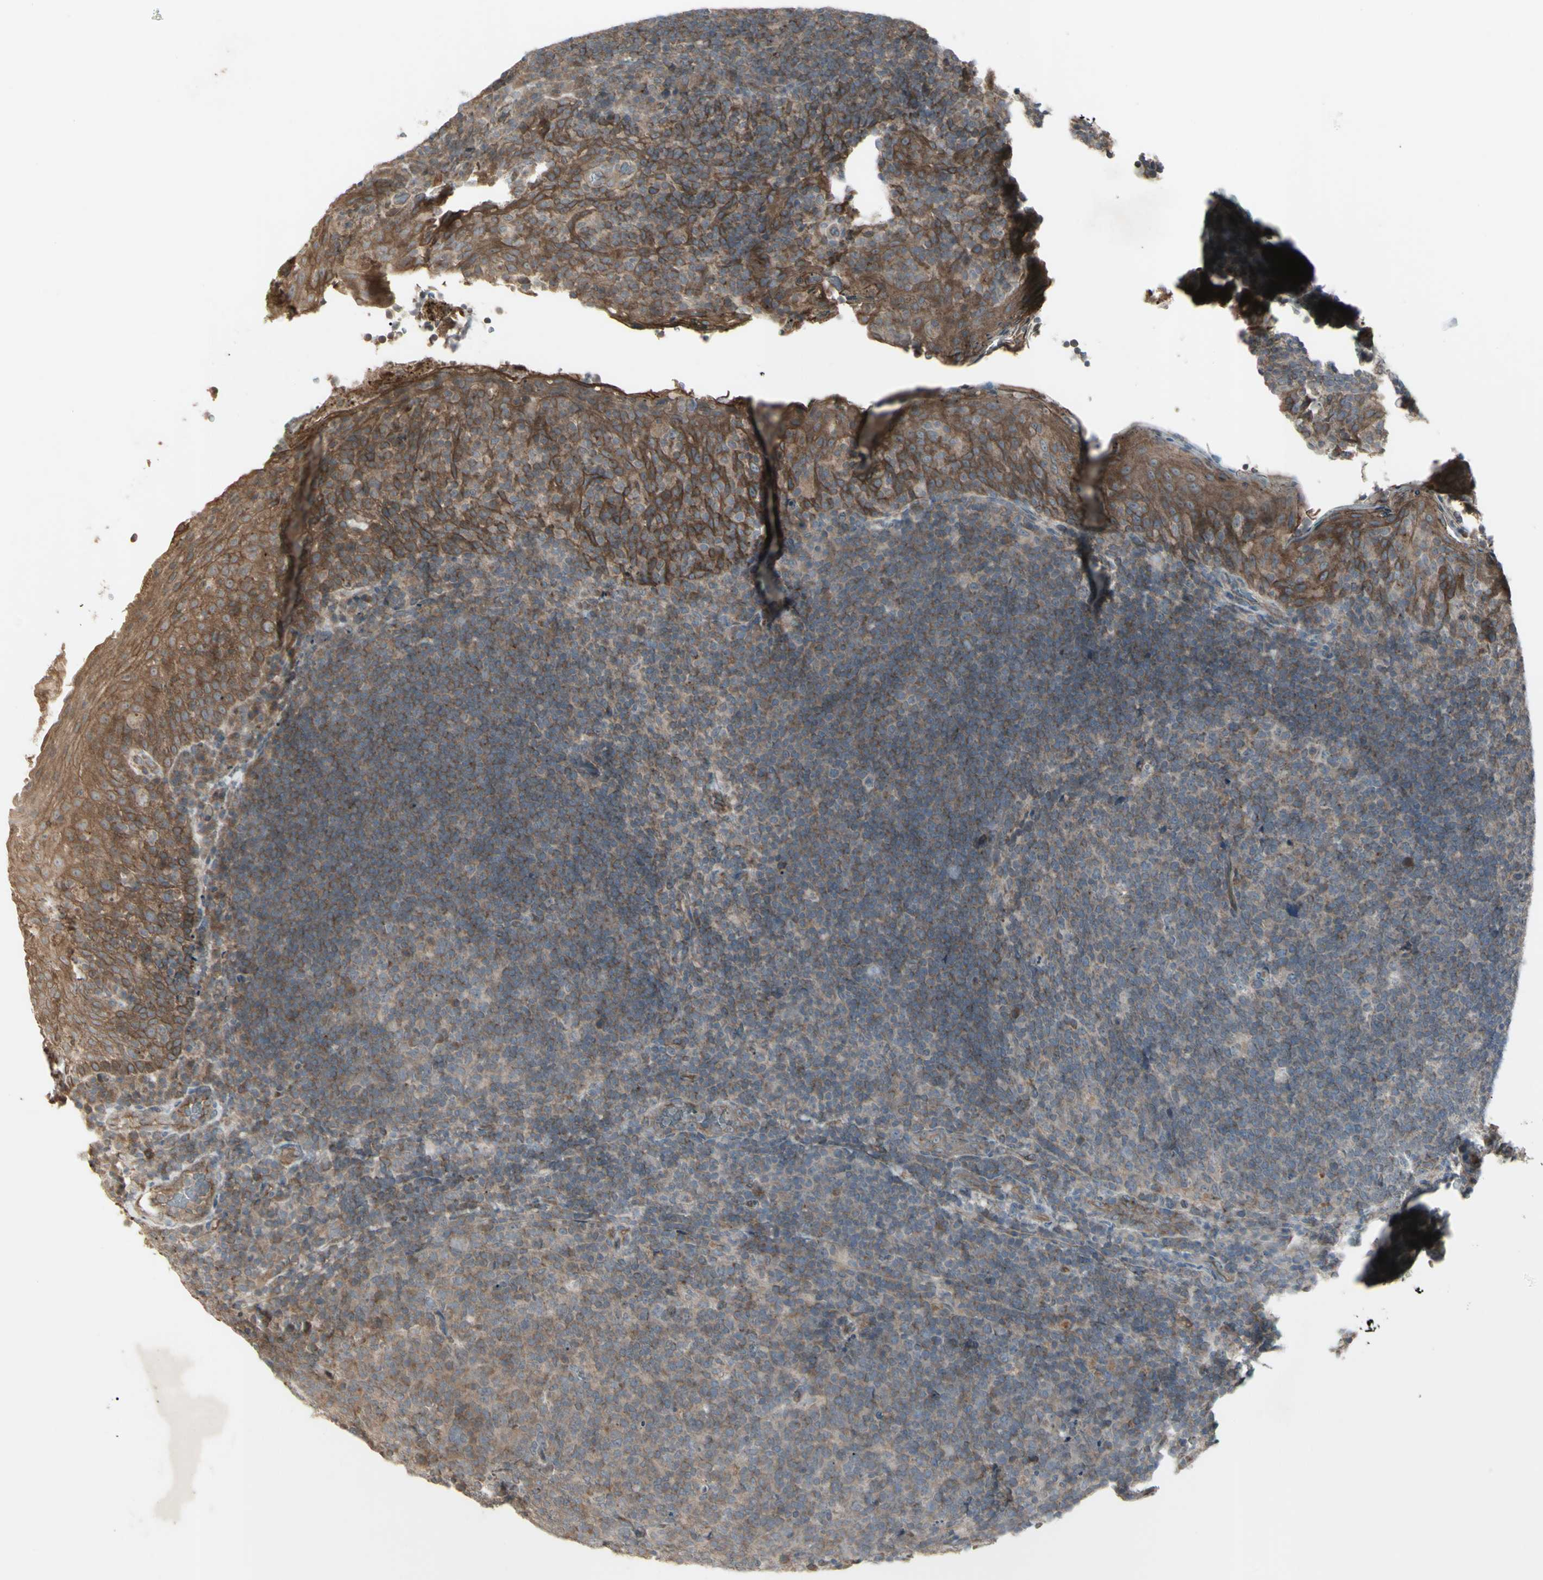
{"staining": {"intensity": "weak", "quantity": ">75%", "location": "cytoplasmic/membranous"}, "tissue": "tonsil", "cell_type": "Germinal center cells", "image_type": "normal", "snomed": [{"axis": "morphology", "description": "Normal tissue, NOS"}, {"axis": "topography", "description": "Tonsil"}], "caption": "This photomicrograph reveals immunohistochemistry staining of unremarkable tonsil, with low weak cytoplasmic/membranous positivity in approximately >75% of germinal center cells.", "gene": "JAG1", "patient": {"sex": "male", "age": 17}}